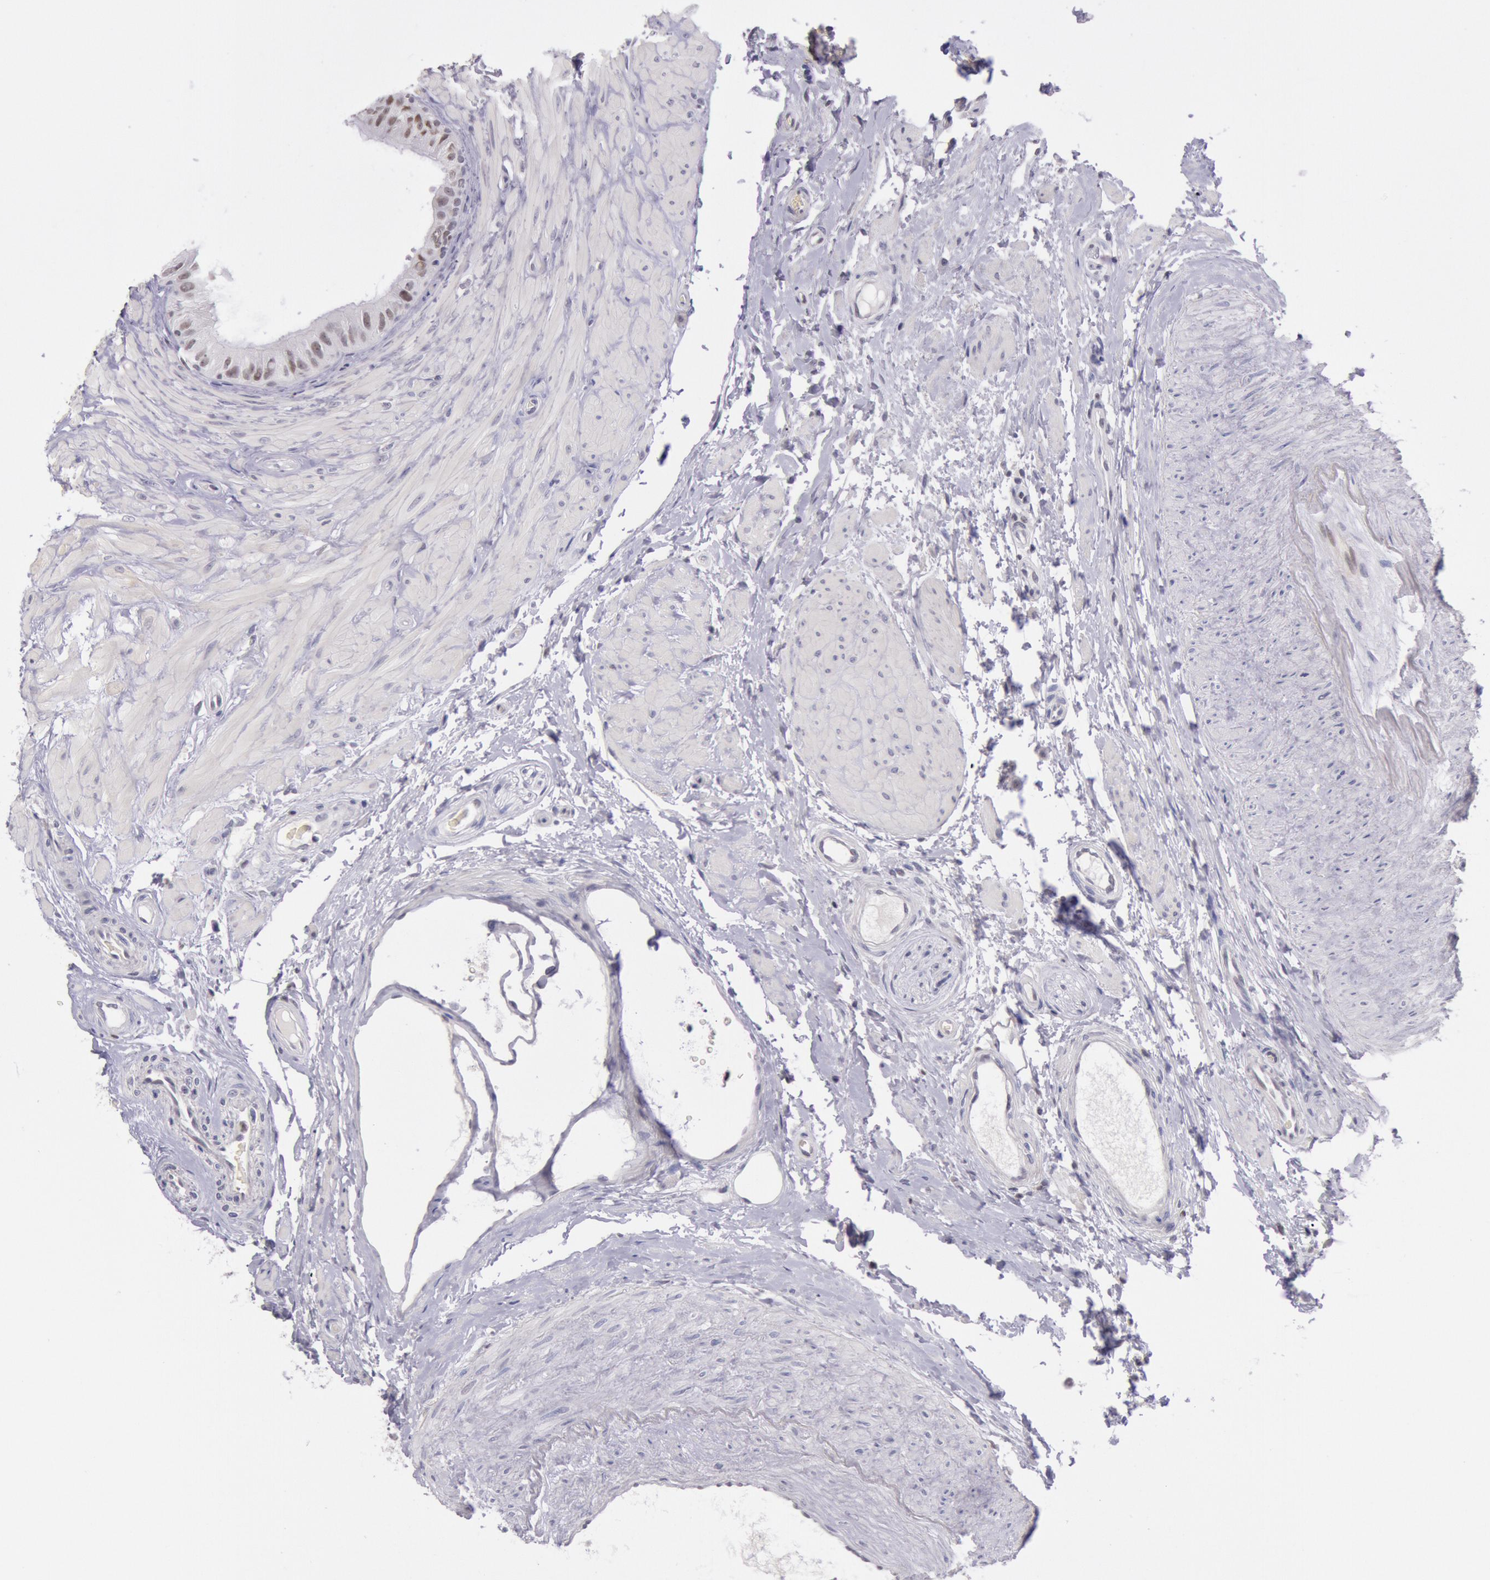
{"staining": {"intensity": "weak", "quantity": ">75%", "location": "nuclear"}, "tissue": "epididymis", "cell_type": "Glandular cells", "image_type": "normal", "snomed": [{"axis": "morphology", "description": "Normal tissue, NOS"}, {"axis": "topography", "description": "Epididymis"}], "caption": "Immunohistochemical staining of benign human epididymis displays low levels of weak nuclear positivity in about >75% of glandular cells. (DAB (3,3'-diaminobenzidine) IHC, brown staining for protein, blue staining for nuclei).", "gene": "TASL", "patient": {"sex": "male", "age": 68}}